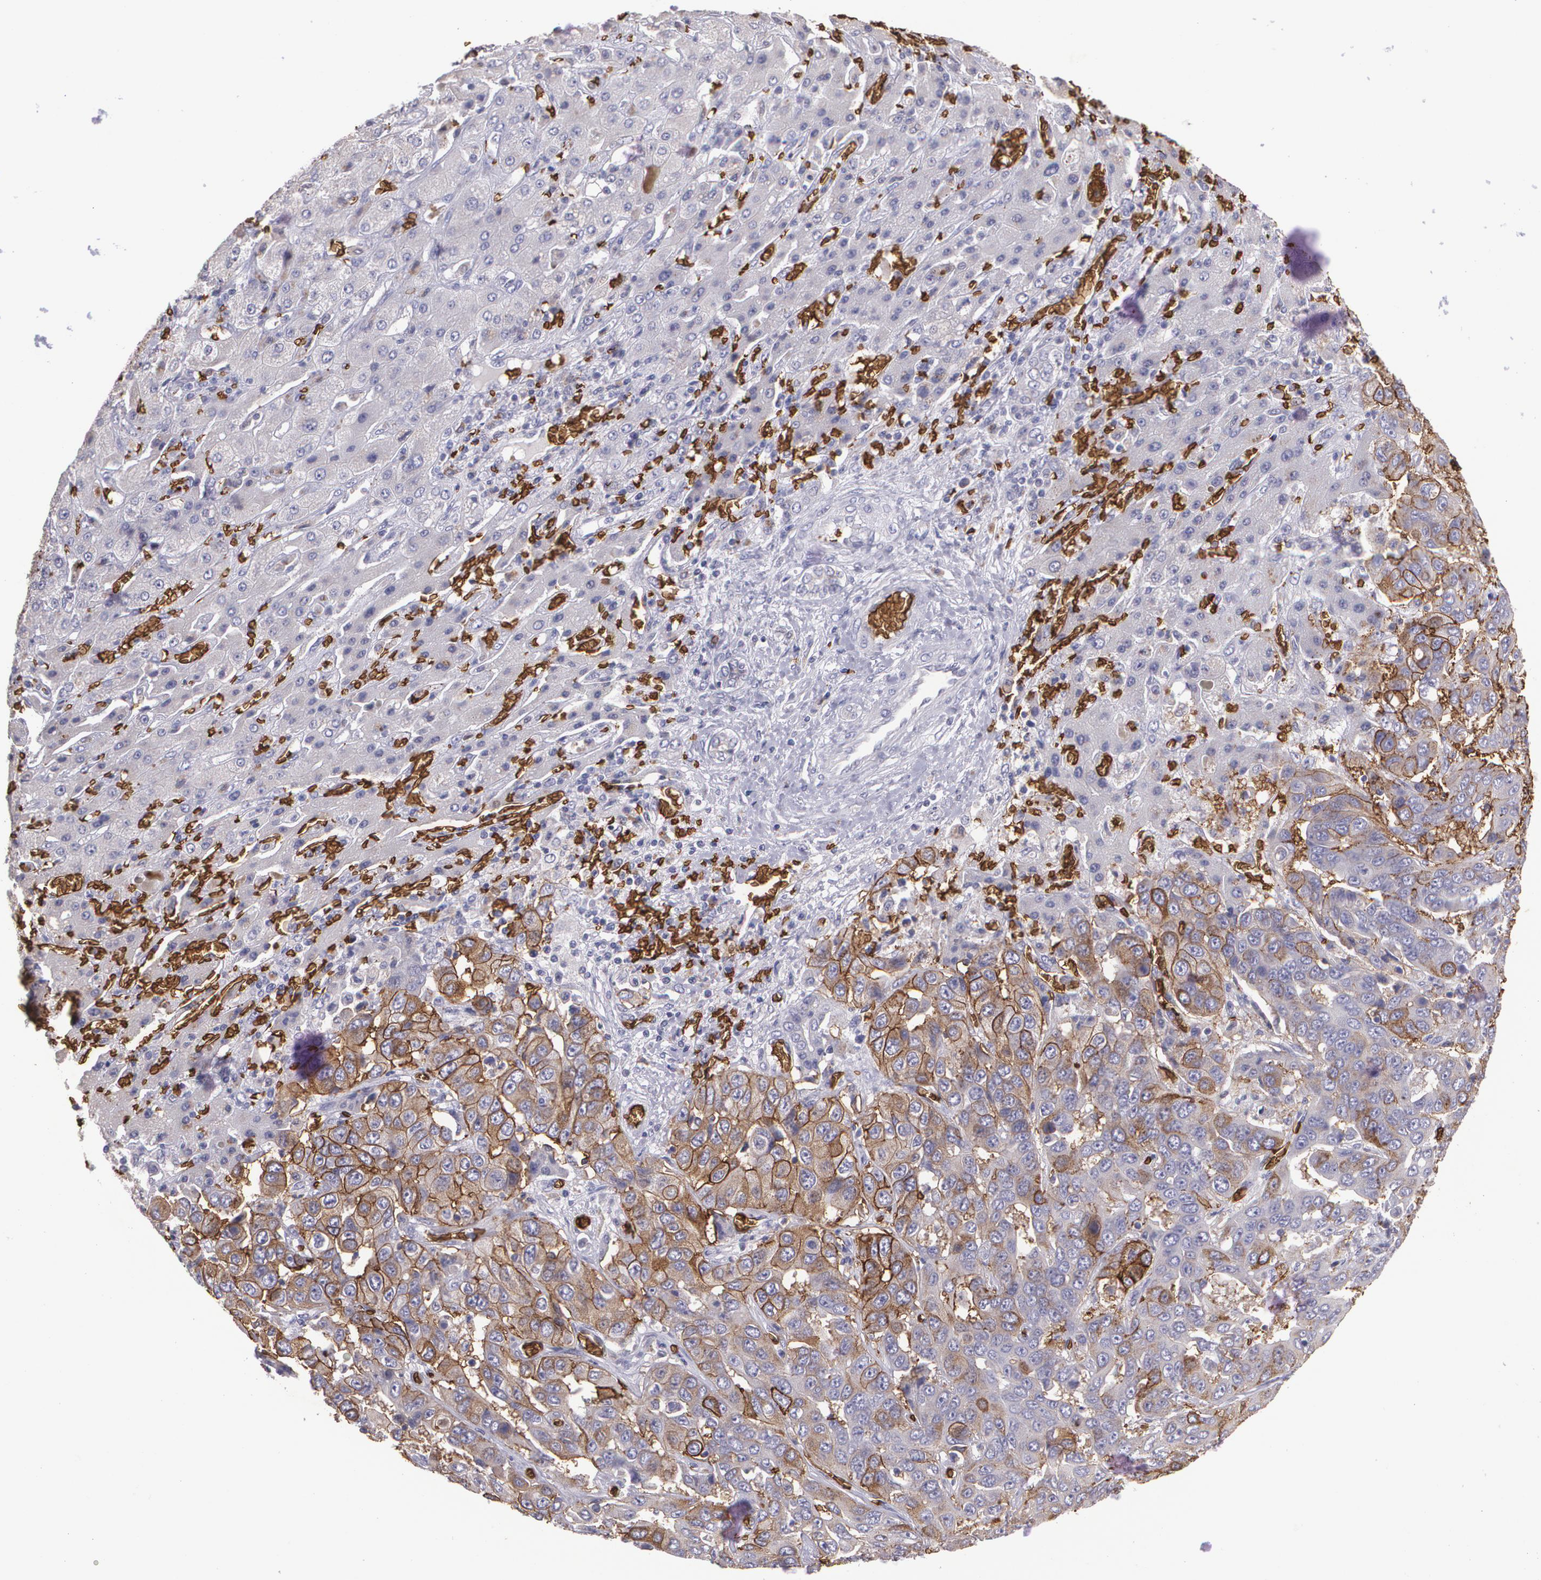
{"staining": {"intensity": "moderate", "quantity": ">75%", "location": "cytoplasmic/membranous"}, "tissue": "liver cancer", "cell_type": "Tumor cells", "image_type": "cancer", "snomed": [{"axis": "morphology", "description": "Cholangiocarcinoma"}, {"axis": "topography", "description": "Liver"}], "caption": "Human liver cancer (cholangiocarcinoma) stained for a protein (brown) shows moderate cytoplasmic/membranous positive expression in approximately >75% of tumor cells.", "gene": "SLC2A1", "patient": {"sex": "female", "age": 52}}